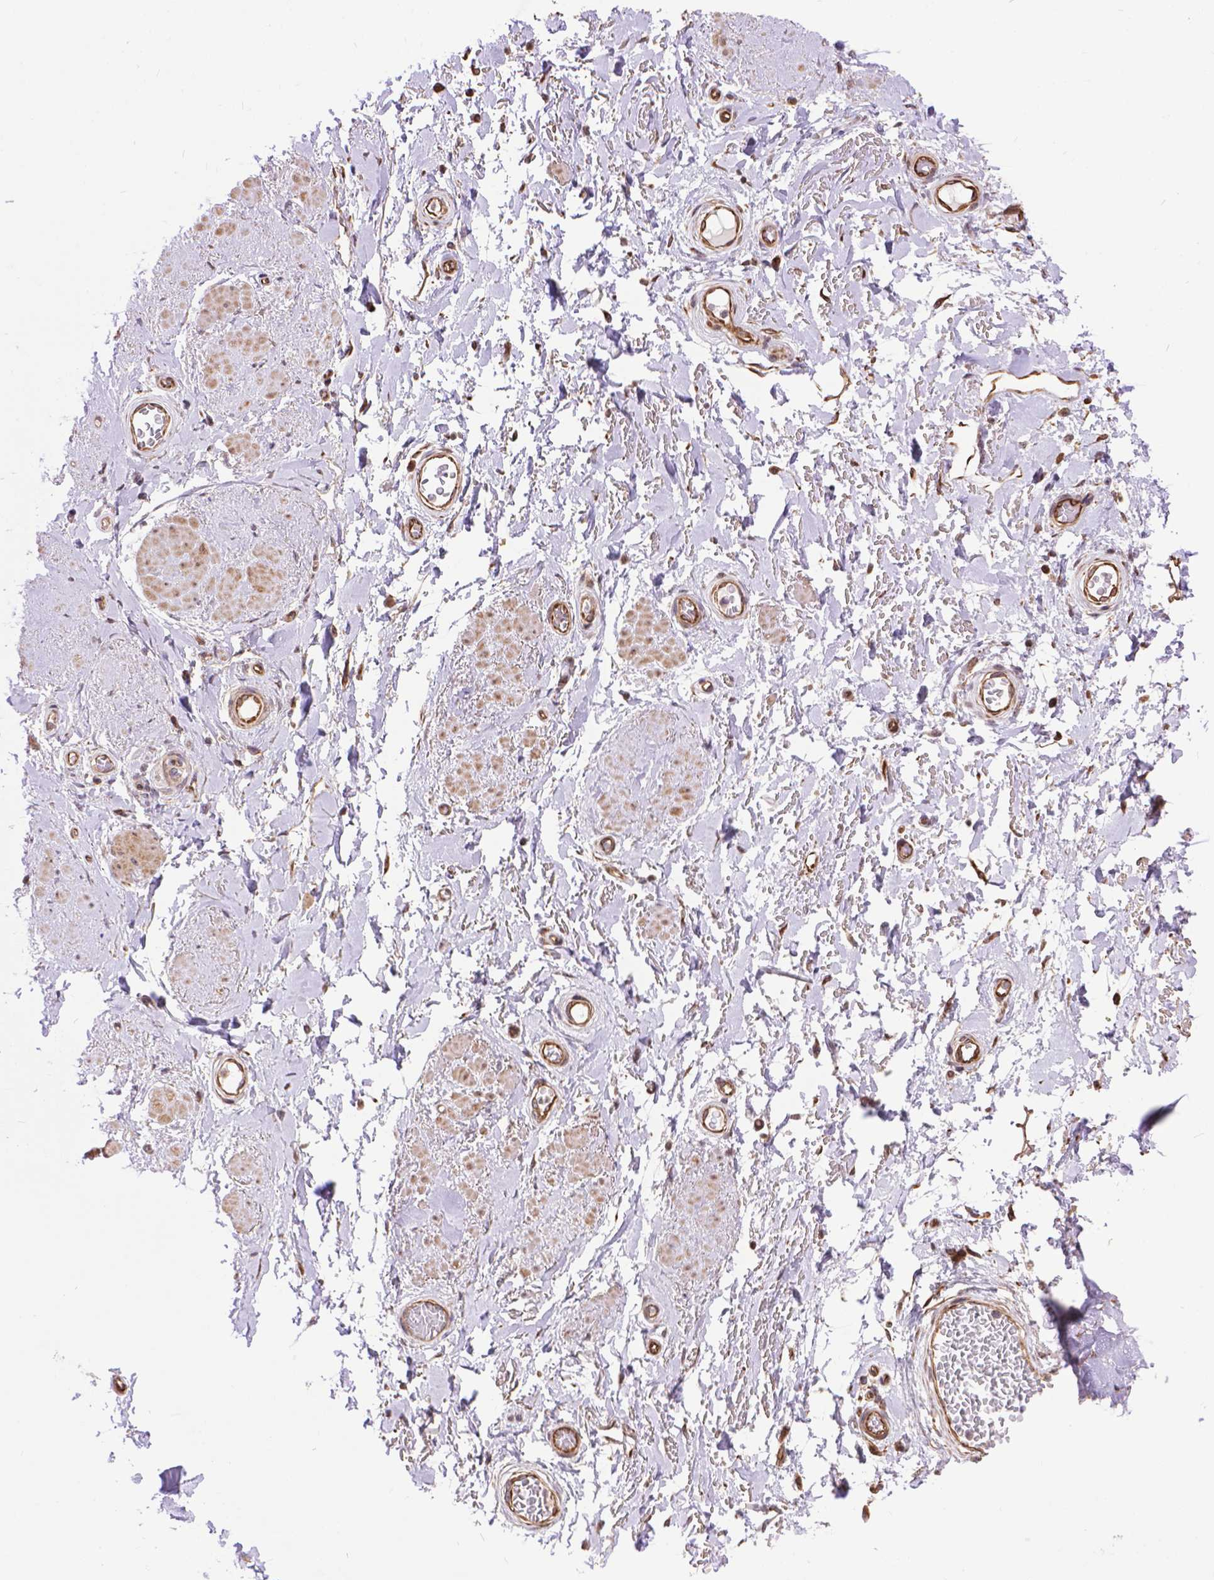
{"staining": {"intensity": "moderate", "quantity": "25%-75%", "location": "nuclear"}, "tissue": "adipose tissue", "cell_type": "Adipocytes", "image_type": "normal", "snomed": [{"axis": "morphology", "description": "Normal tissue, NOS"}, {"axis": "topography", "description": "Anal"}, {"axis": "topography", "description": "Peripheral nerve tissue"}], "caption": "Protein expression analysis of unremarkable adipose tissue exhibits moderate nuclear positivity in about 25%-75% of adipocytes.", "gene": "TMEM135", "patient": {"sex": "male", "age": 53}}